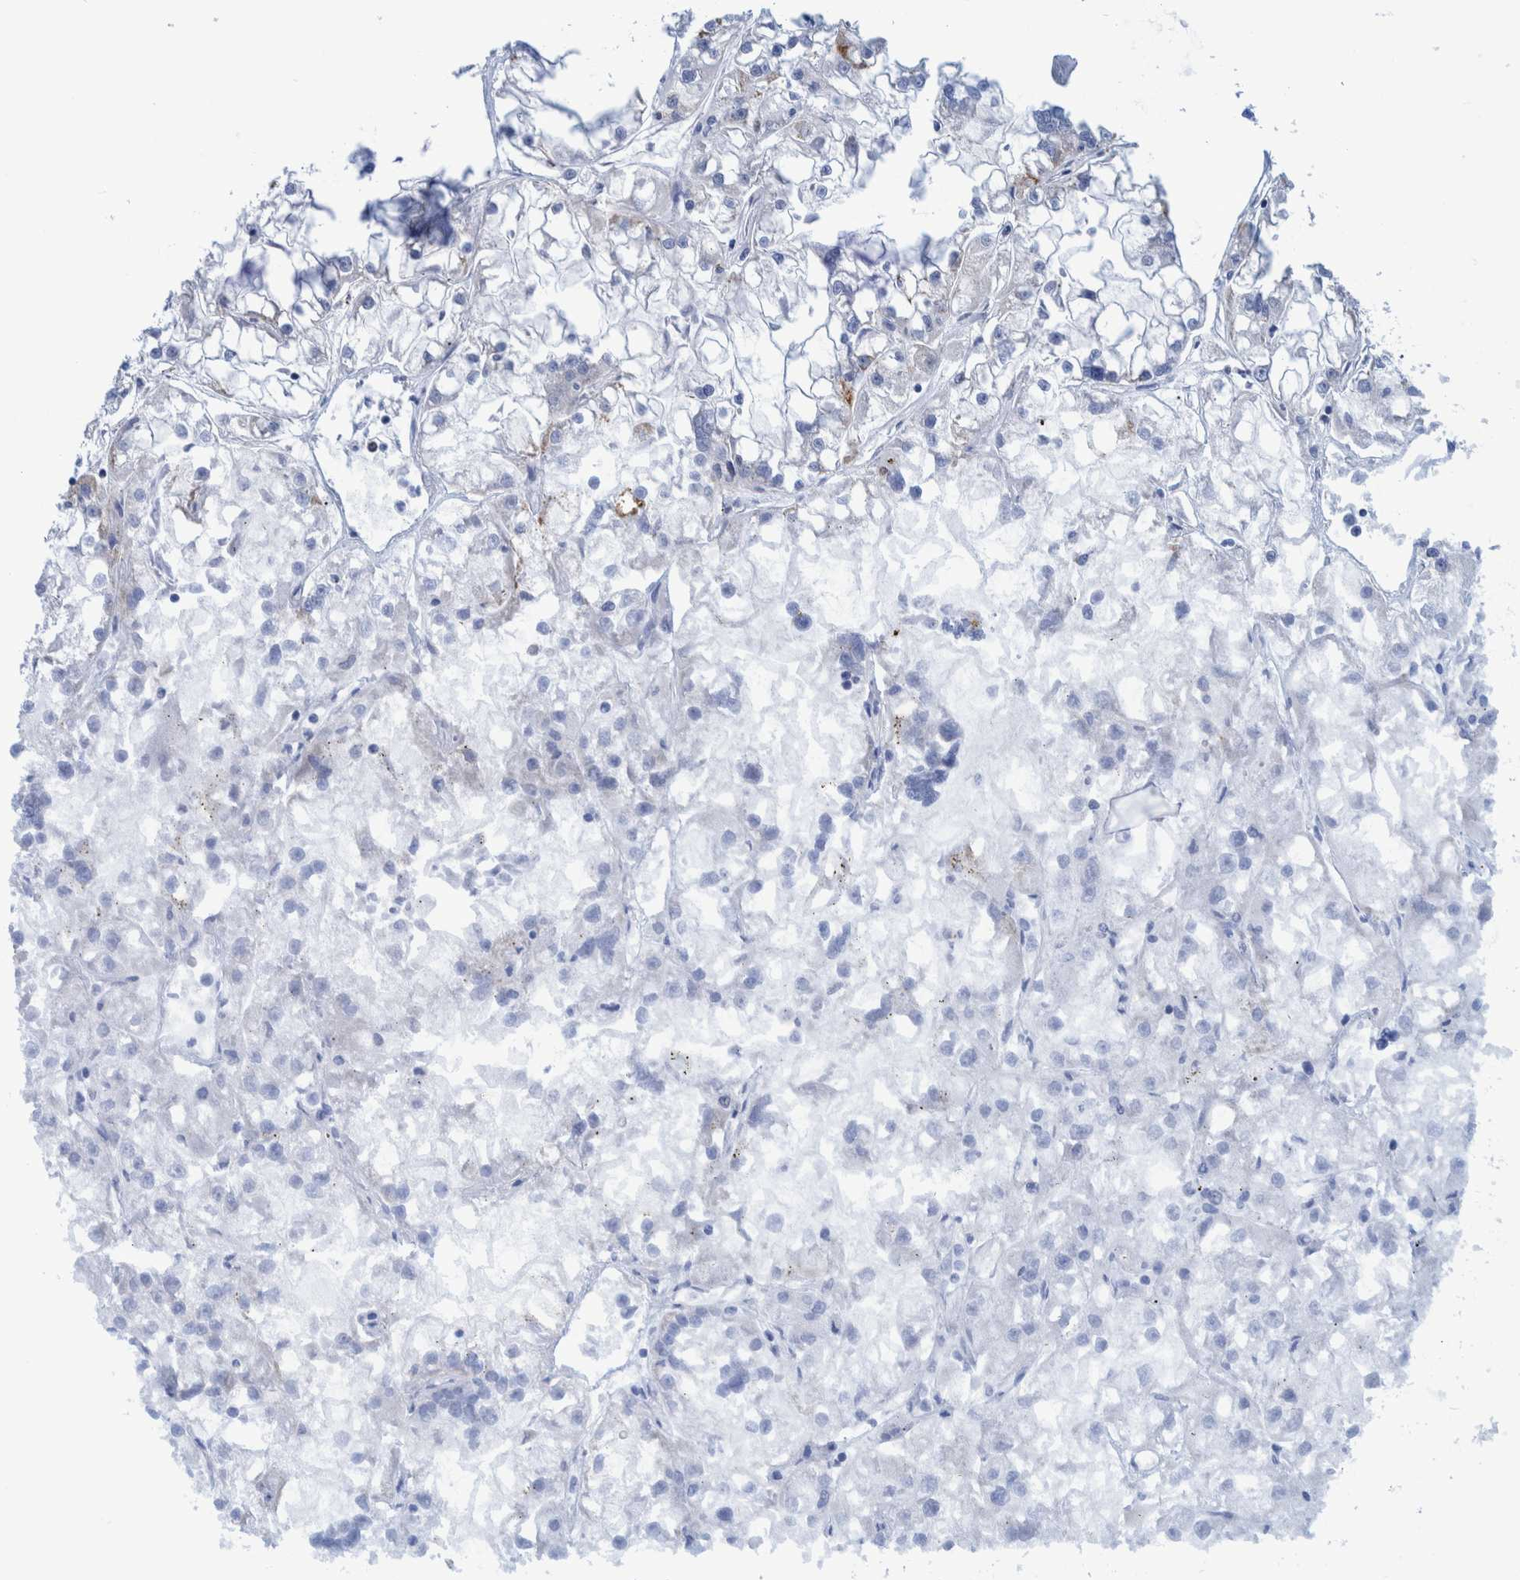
{"staining": {"intensity": "negative", "quantity": "none", "location": "none"}, "tissue": "renal cancer", "cell_type": "Tumor cells", "image_type": "cancer", "snomed": [{"axis": "morphology", "description": "Adenocarcinoma, NOS"}, {"axis": "topography", "description": "Kidney"}], "caption": "A photomicrograph of adenocarcinoma (renal) stained for a protein shows no brown staining in tumor cells.", "gene": "BZW2", "patient": {"sex": "female", "age": 52}}